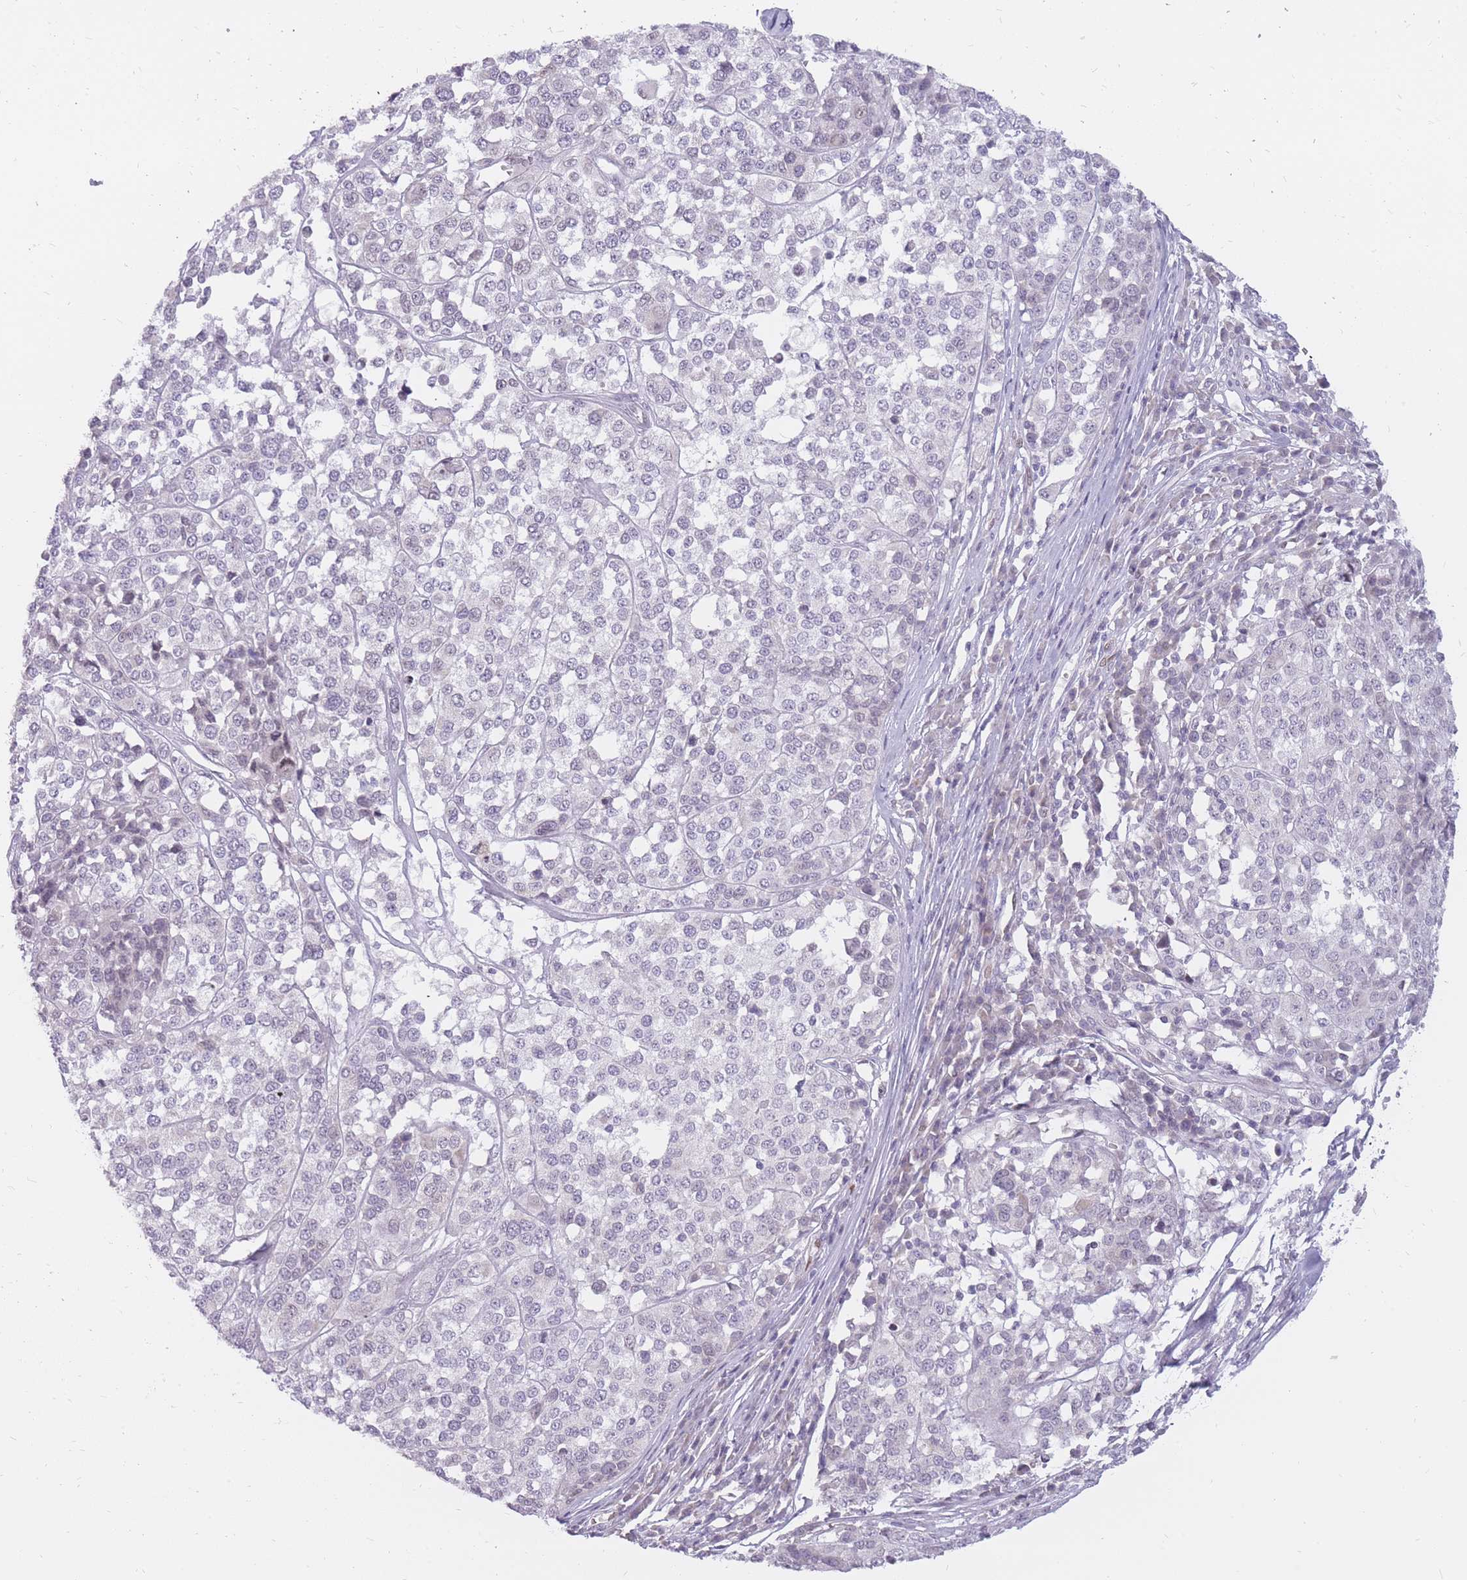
{"staining": {"intensity": "negative", "quantity": "none", "location": "none"}, "tissue": "melanoma", "cell_type": "Tumor cells", "image_type": "cancer", "snomed": [{"axis": "morphology", "description": "Malignant melanoma, Metastatic site"}, {"axis": "topography", "description": "Lymph node"}], "caption": "Immunohistochemistry histopathology image of human melanoma stained for a protein (brown), which displays no staining in tumor cells.", "gene": "POMZP3", "patient": {"sex": "male", "age": 44}}